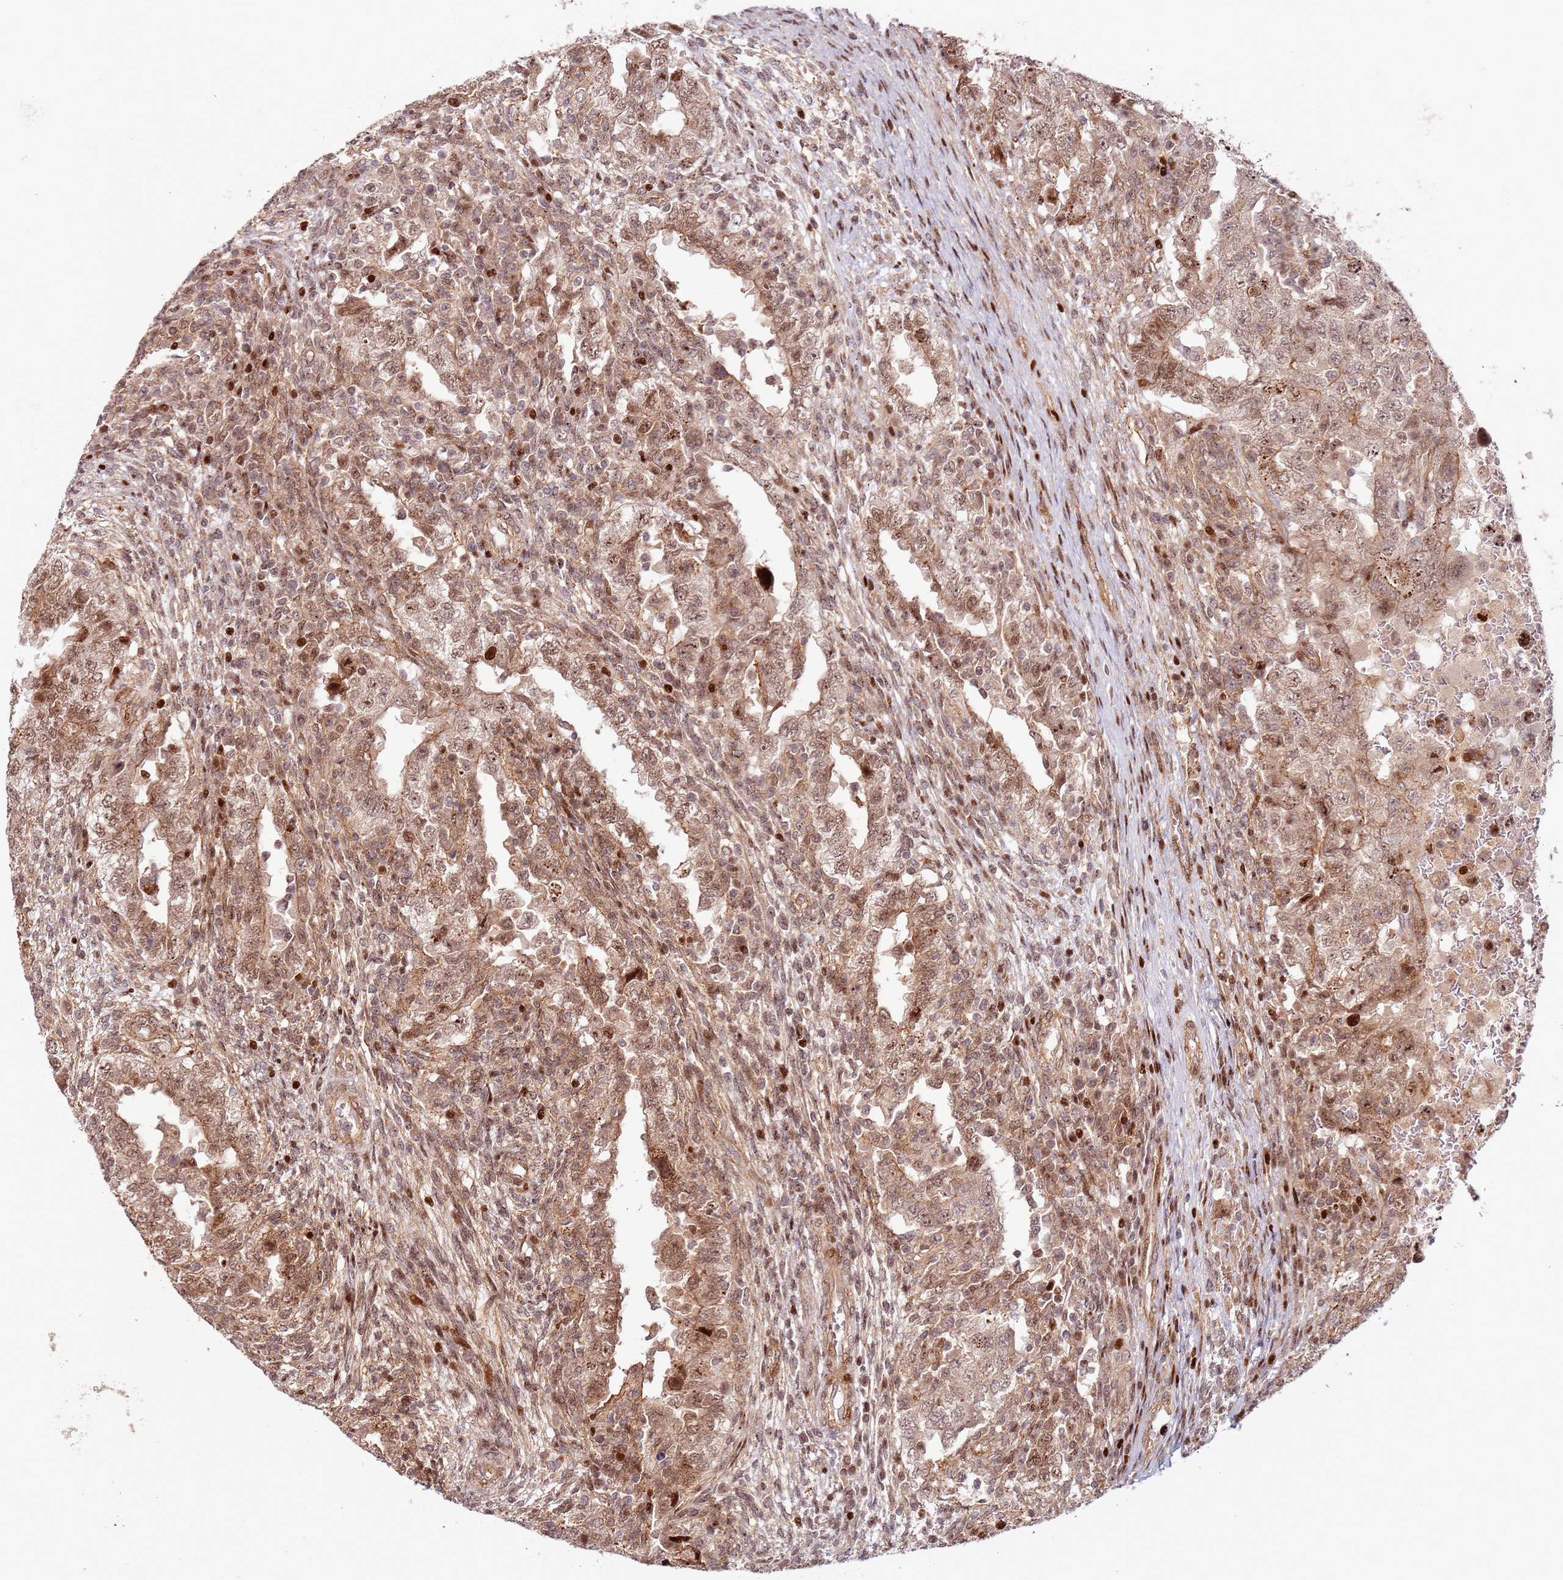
{"staining": {"intensity": "moderate", "quantity": ">75%", "location": "cytoplasmic/membranous,nuclear"}, "tissue": "testis cancer", "cell_type": "Tumor cells", "image_type": "cancer", "snomed": [{"axis": "morphology", "description": "Carcinoma, Embryonal, NOS"}, {"axis": "topography", "description": "Testis"}], "caption": "An image of testis embryonal carcinoma stained for a protein exhibits moderate cytoplasmic/membranous and nuclear brown staining in tumor cells.", "gene": "TMEM233", "patient": {"sex": "male", "age": 26}}